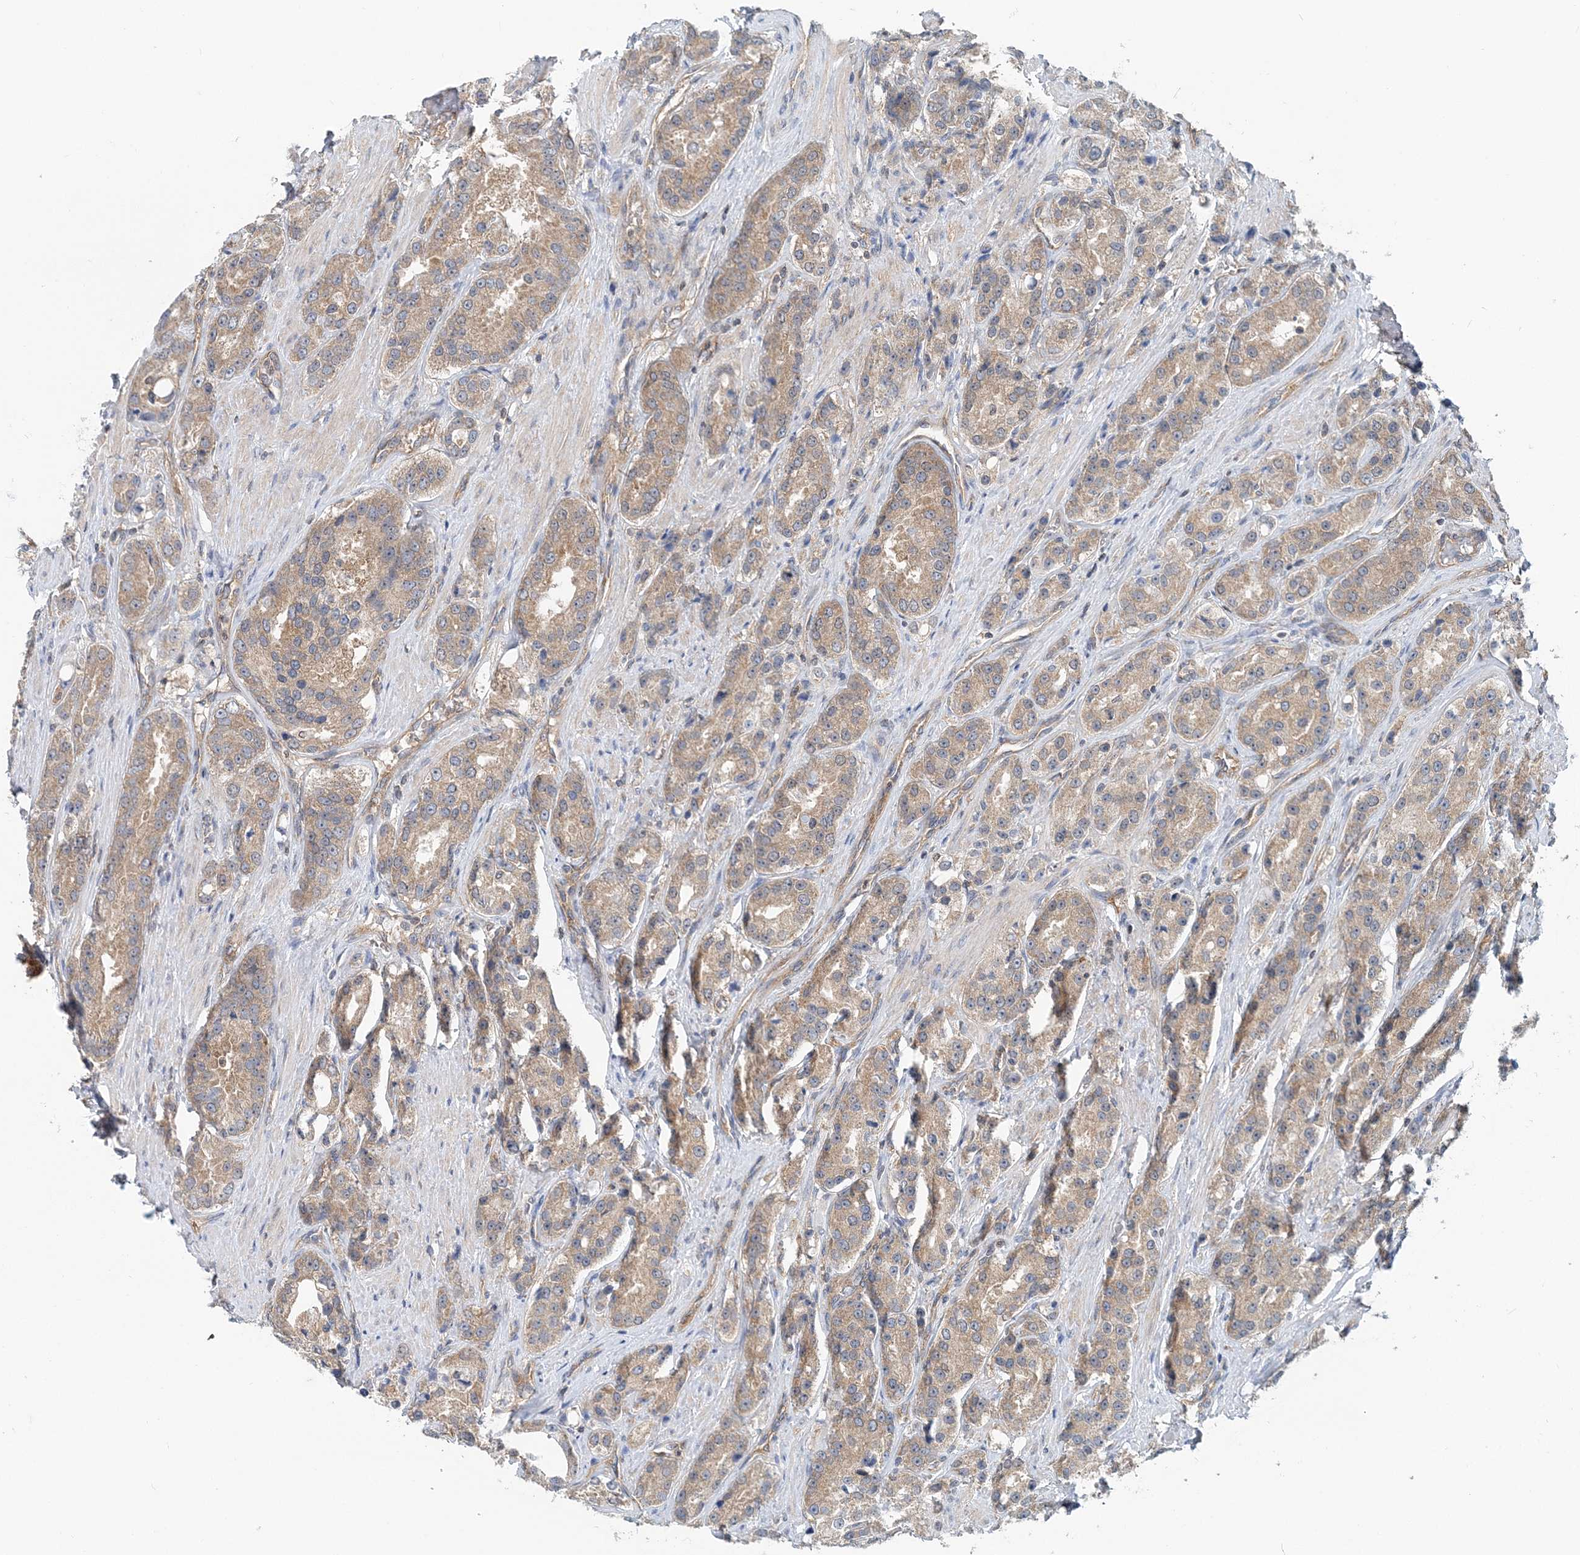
{"staining": {"intensity": "weak", "quantity": ">75%", "location": "cytoplasmic/membranous"}, "tissue": "prostate cancer", "cell_type": "Tumor cells", "image_type": "cancer", "snomed": [{"axis": "morphology", "description": "Adenocarcinoma, High grade"}, {"axis": "topography", "description": "Prostate"}], "caption": "Human adenocarcinoma (high-grade) (prostate) stained with a brown dye displays weak cytoplasmic/membranous positive expression in approximately >75% of tumor cells.", "gene": "MOB4", "patient": {"sex": "male", "age": 60}}